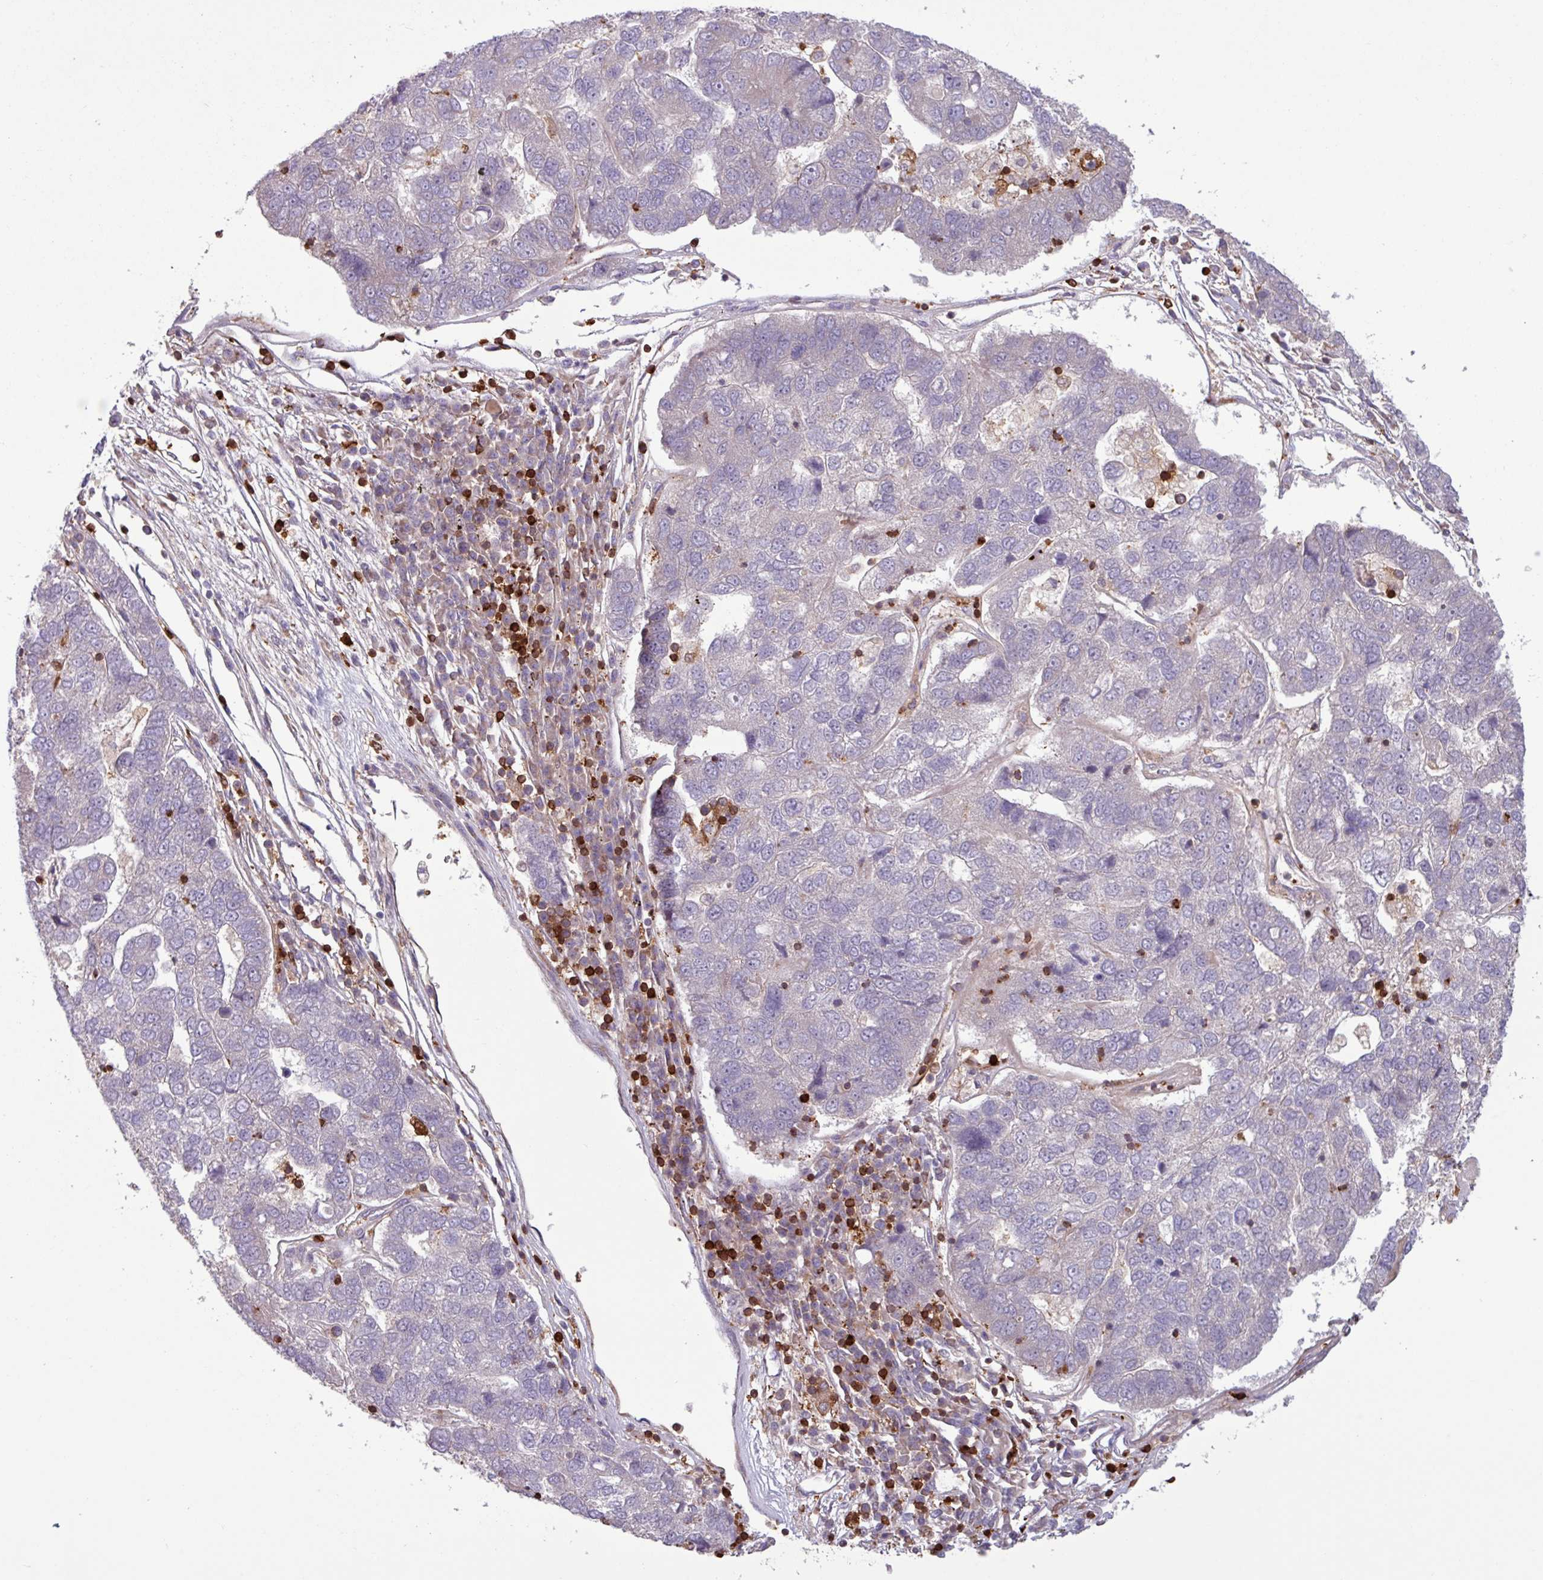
{"staining": {"intensity": "negative", "quantity": "none", "location": "none"}, "tissue": "pancreatic cancer", "cell_type": "Tumor cells", "image_type": "cancer", "snomed": [{"axis": "morphology", "description": "Adenocarcinoma, NOS"}, {"axis": "topography", "description": "Pancreas"}], "caption": "The IHC image has no significant positivity in tumor cells of adenocarcinoma (pancreatic) tissue.", "gene": "SEC61G", "patient": {"sex": "female", "age": 61}}